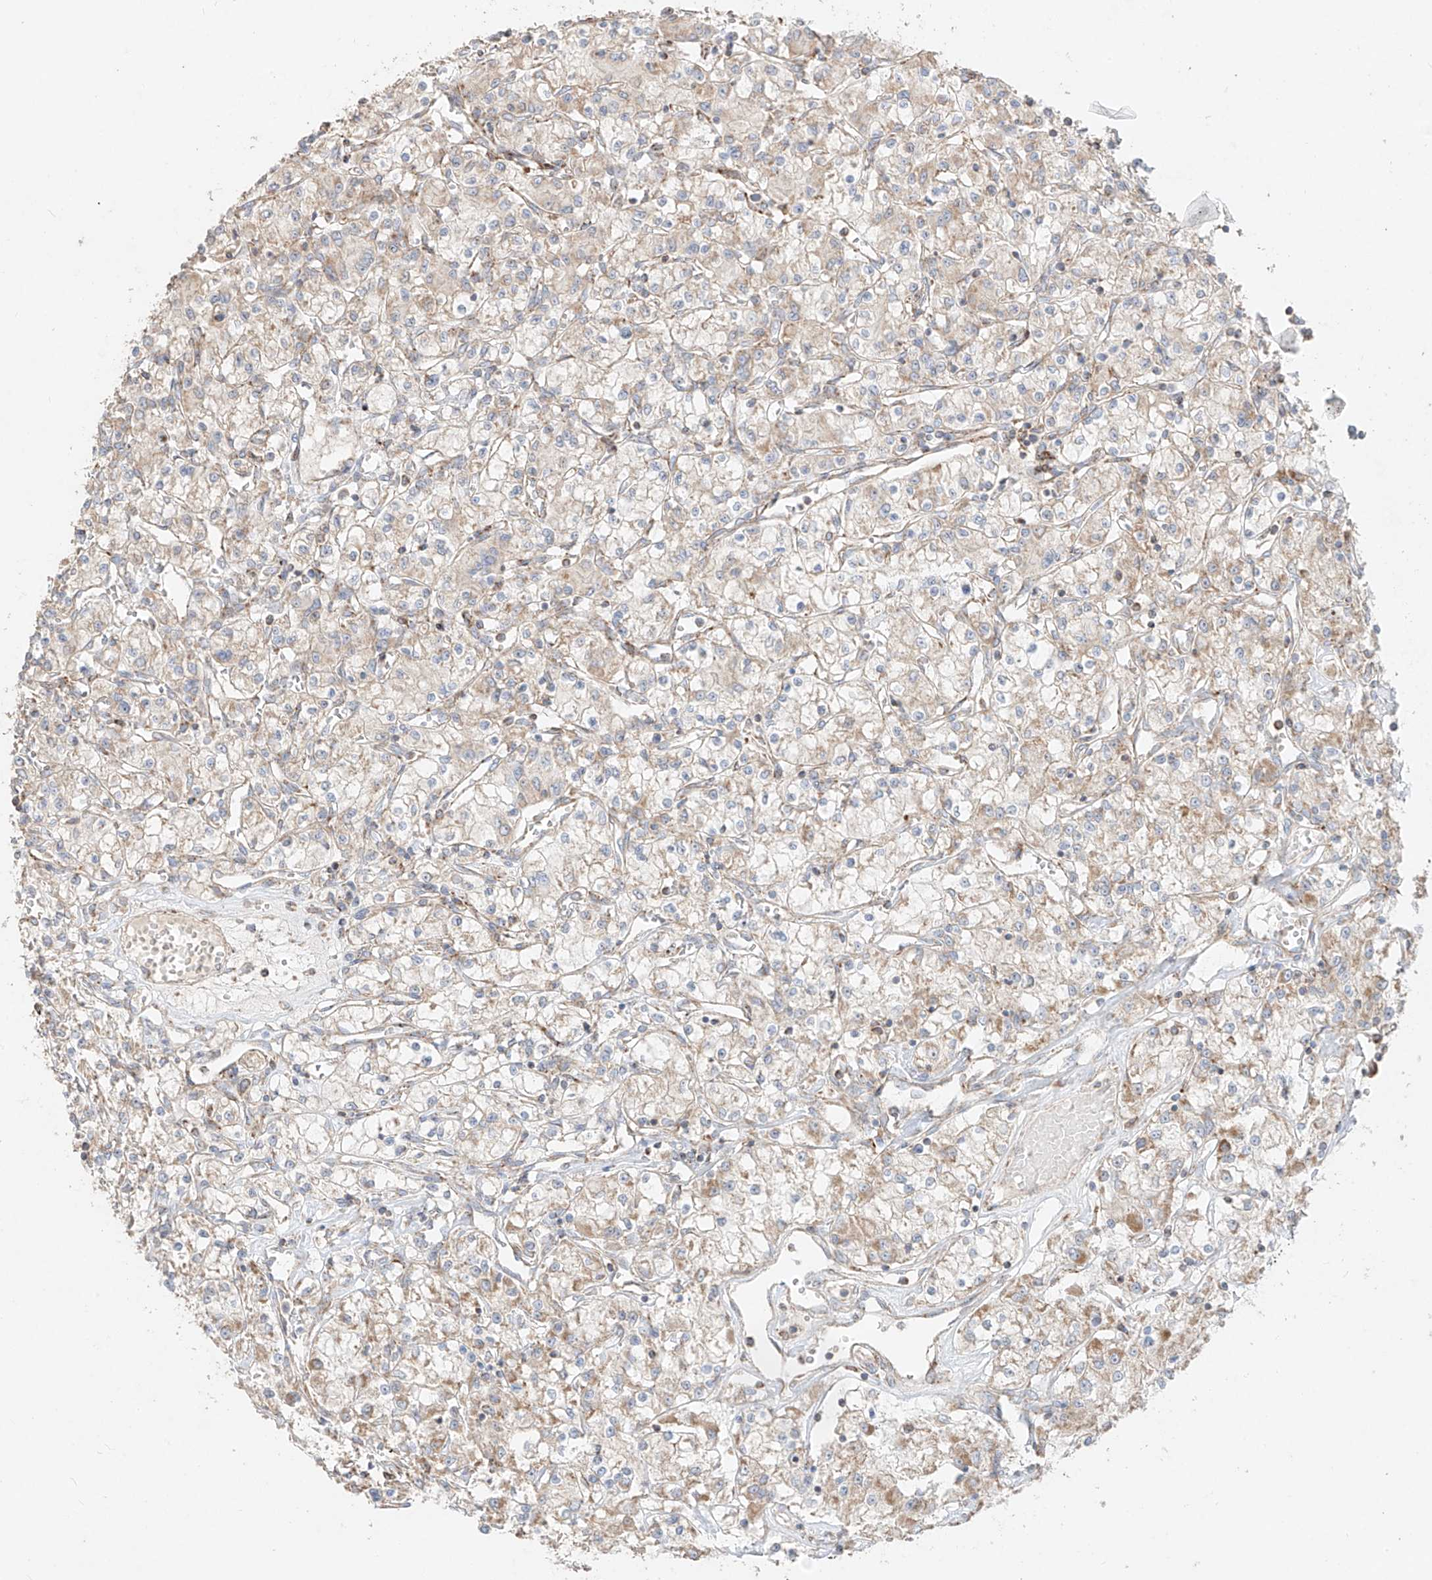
{"staining": {"intensity": "weak", "quantity": "25%-75%", "location": "cytoplasmic/membranous"}, "tissue": "renal cancer", "cell_type": "Tumor cells", "image_type": "cancer", "snomed": [{"axis": "morphology", "description": "Adenocarcinoma, NOS"}, {"axis": "topography", "description": "Kidney"}], "caption": "A histopathology image of renal cancer stained for a protein demonstrates weak cytoplasmic/membranous brown staining in tumor cells.", "gene": "COLGALT2", "patient": {"sex": "female", "age": 59}}